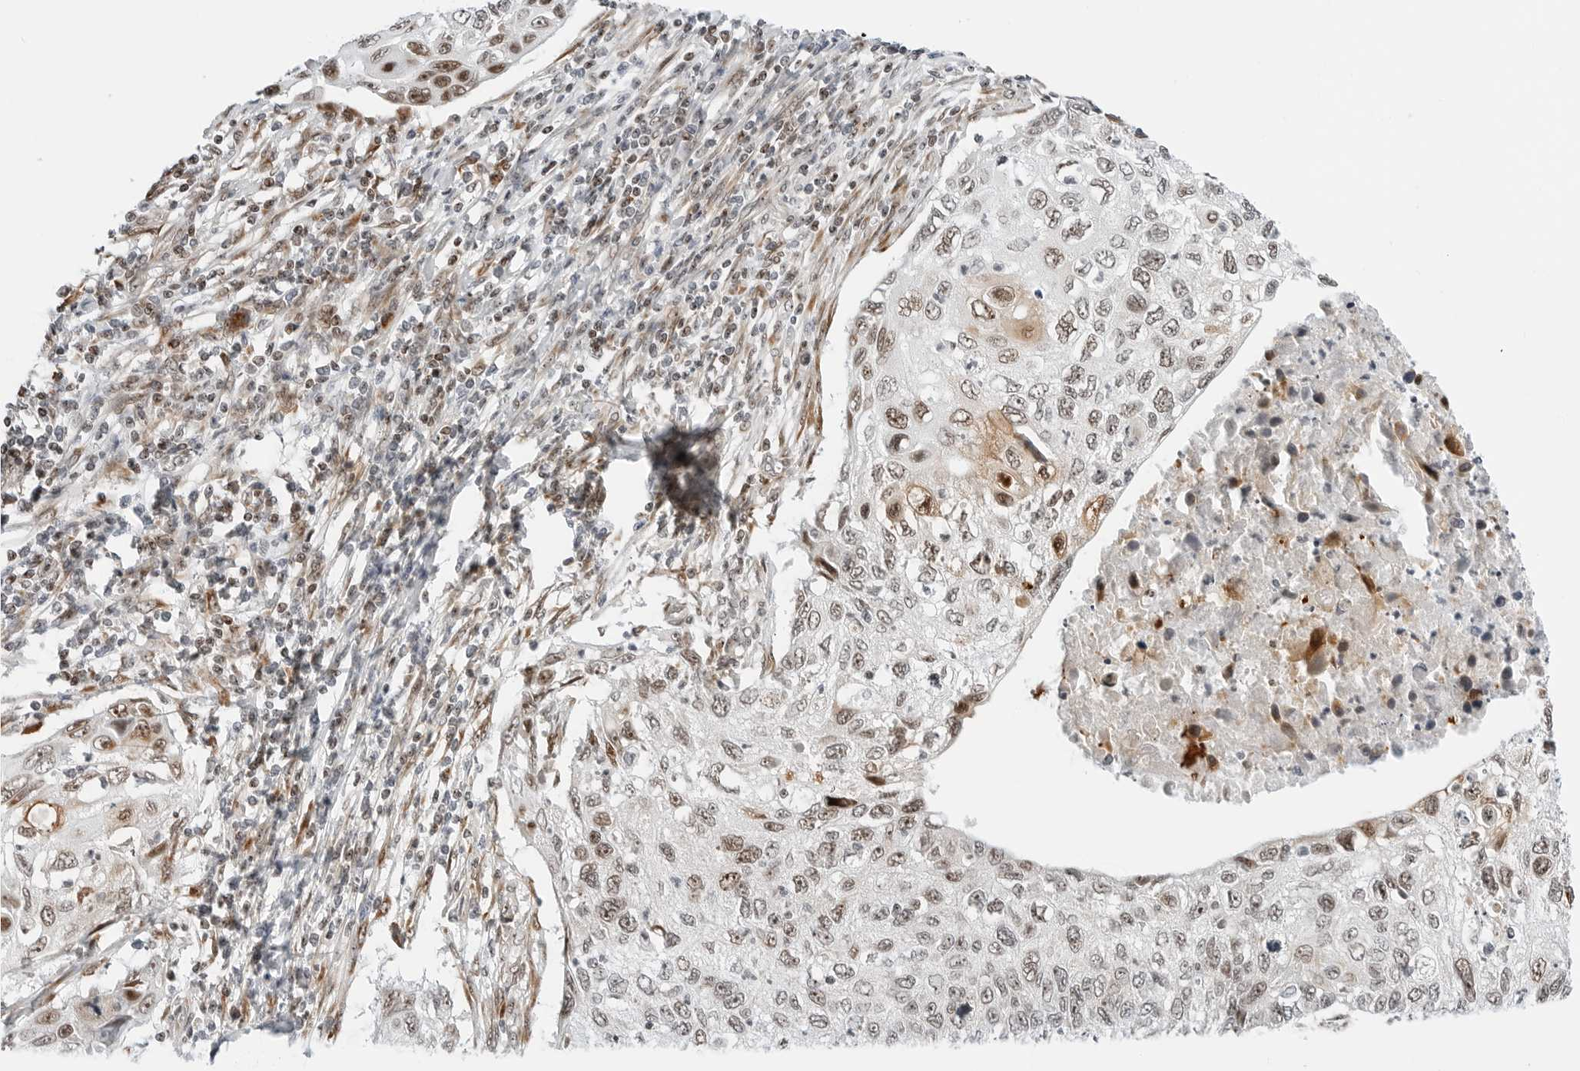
{"staining": {"intensity": "moderate", "quantity": ">75%", "location": "cytoplasmic/membranous,nuclear"}, "tissue": "cervical cancer", "cell_type": "Tumor cells", "image_type": "cancer", "snomed": [{"axis": "morphology", "description": "Squamous cell carcinoma, NOS"}, {"axis": "topography", "description": "Cervix"}], "caption": "Human squamous cell carcinoma (cervical) stained with a protein marker exhibits moderate staining in tumor cells.", "gene": "RIMKLA", "patient": {"sex": "female", "age": 70}}